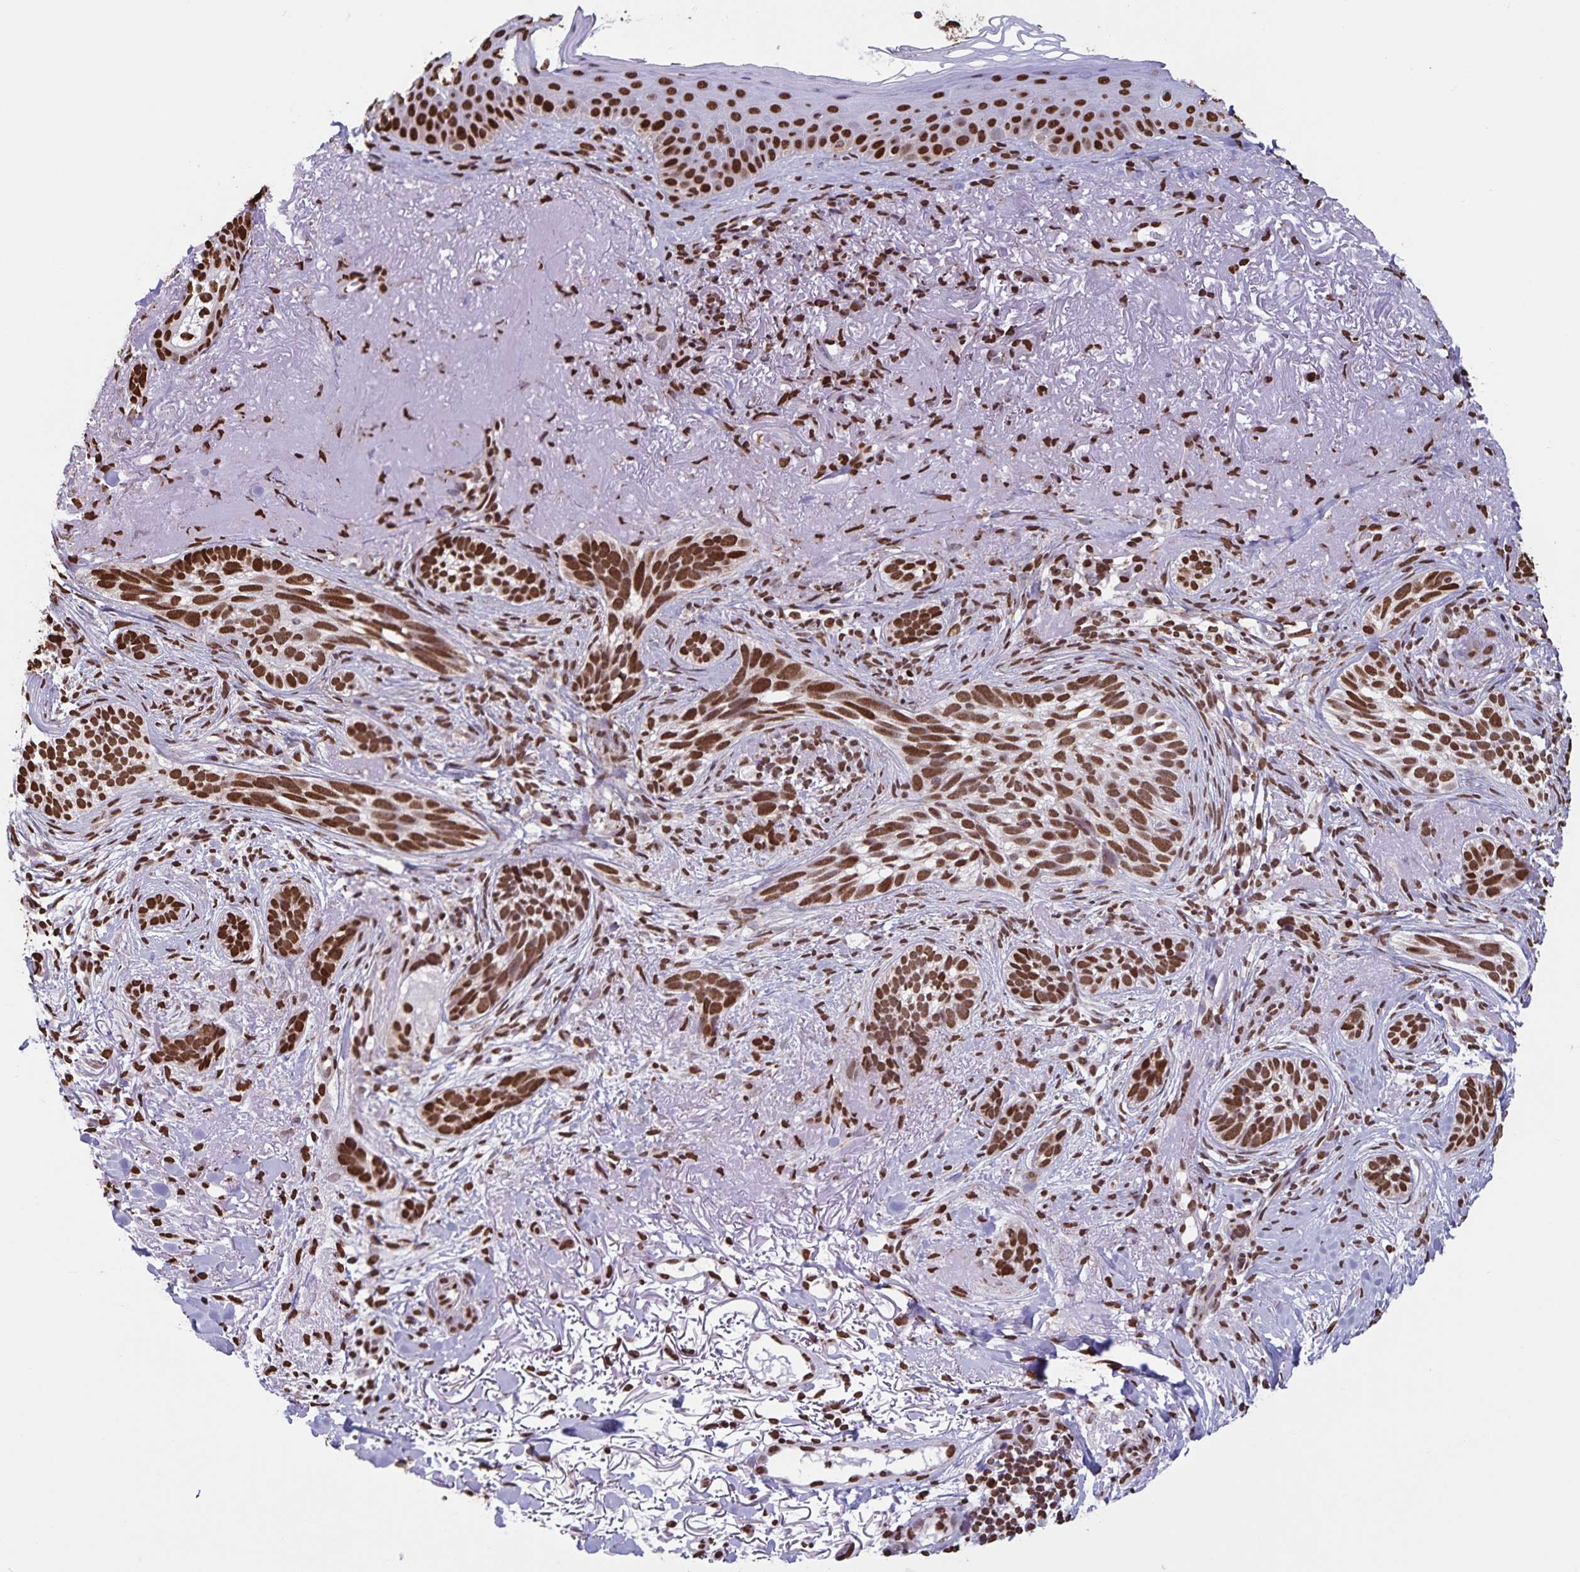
{"staining": {"intensity": "strong", "quantity": ">75%", "location": "nuclear"}, "tissue": "skin cancer", "cell_type": "Tumor cells", "image_type": "cancer", "snomed": [{"axis": "morphology", "description": "Basal cell carcinoma"}, {"axis": "morphology", "description": "BCC, high aggressive"}, {"axis": "topography", "description": "Skin"}], "caption": "A micrograph showing strong nuclear expression in approximately >75% of tumor cells in bcc,  high aggressive (skin), as visualized by brown immunohistochemical staining.", "gene": "DUT", "patient": {"sex": "female", "age": 86}}